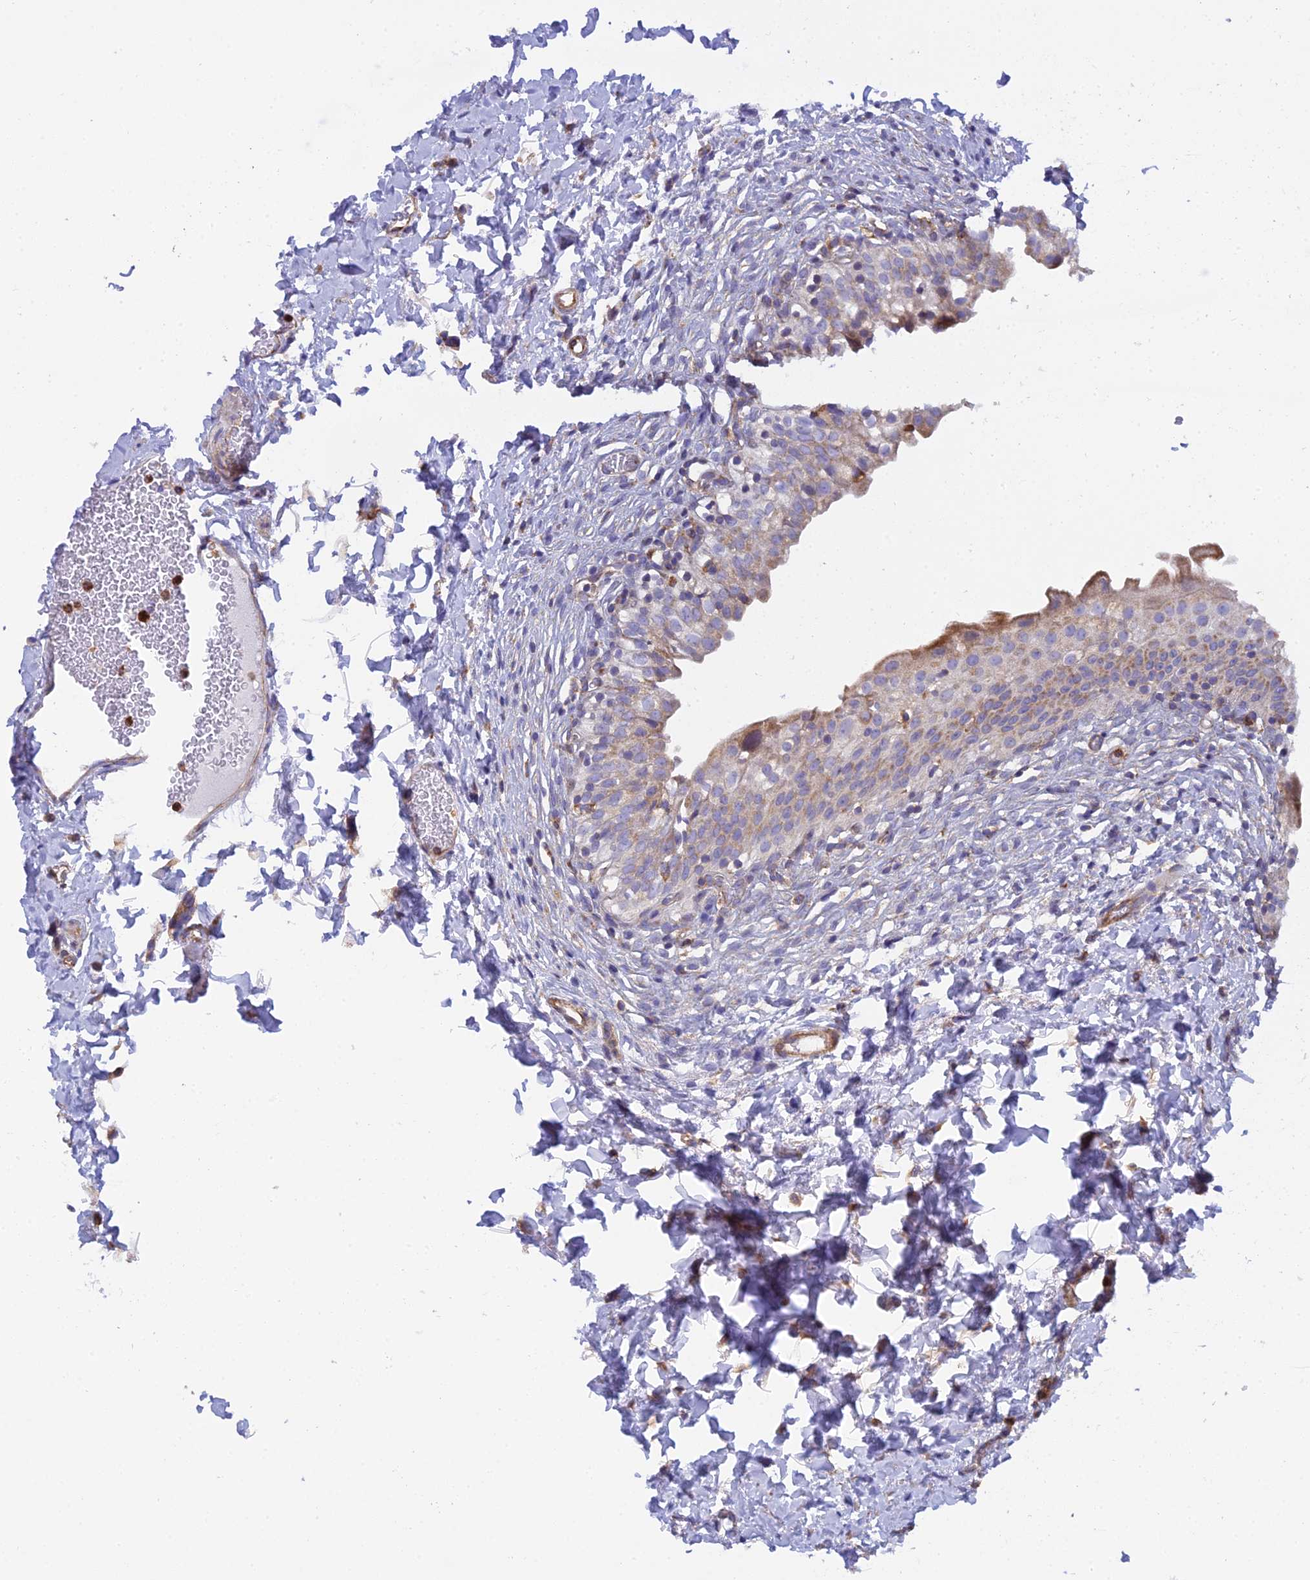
{"staining": {"intensity": "moderate", "quantity": "25%-75%", "location": "cytoplasmic/membranous"}, "tissue": "urinary bladder", "cell_type": "Urothelial cells", "image_type": "normal", "snomed": [{"axis": "morphology", "description": "Normal tissue, NOS"}, {"axis": "topography", "description": "Urinary bladder"}], "caption": "Brown immunohistochemical staining in unremarkable urinary bladder exhibits moderate cytoplasmic/membranous positivity in about 25%-75% of urothelial cells.", "gene": "CLCN7", "patient": {"sex": "male", "age": 55}}